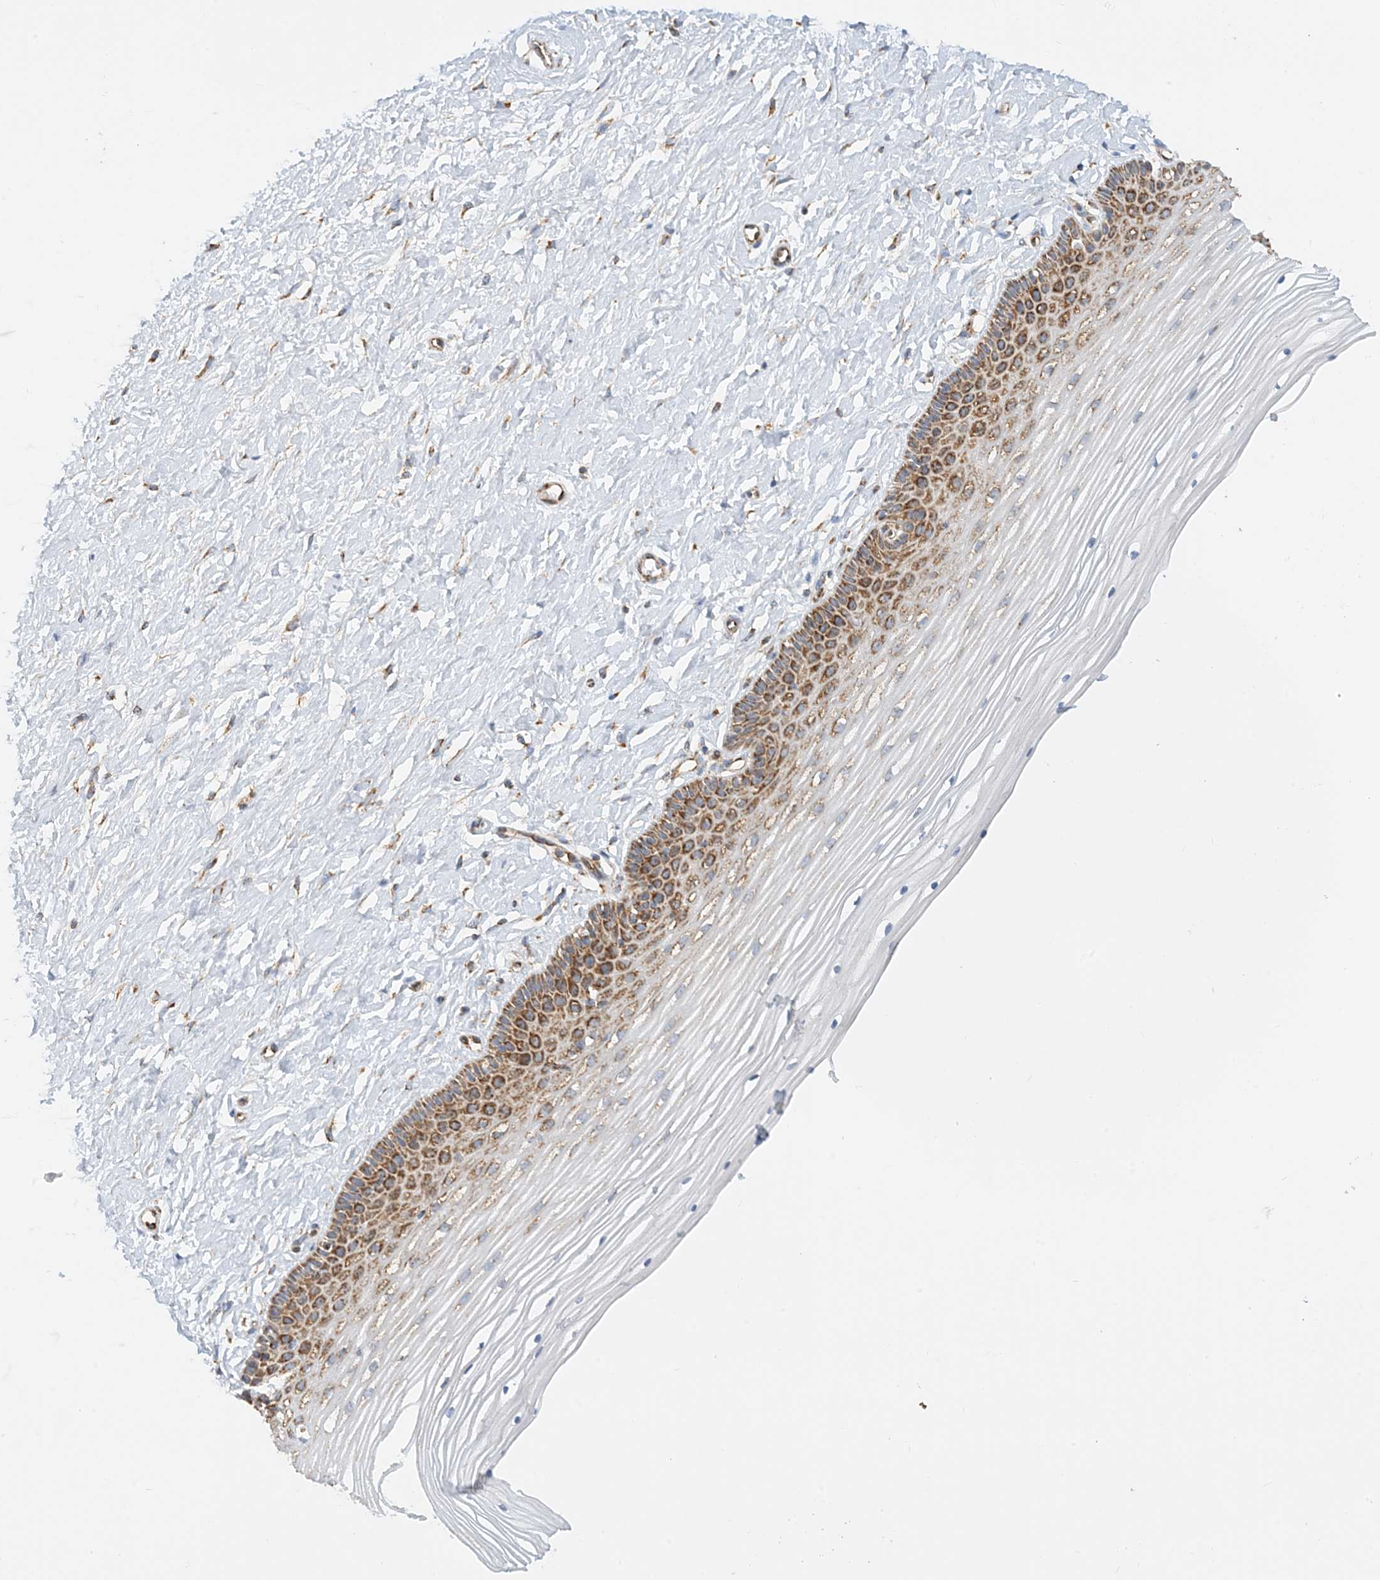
{"staining": {"intensity": "strong", "quantity": "25%-75%", "location": "cytoplasmic/membranous"}, "tissue": "vagina", "cell_type": "Squamous epithelial cells", "image_type": "normal", "snomed": [{"axis": "morphology", "description": "Normal tissue, NOS"}, {"axis": "topography", "description": "Vagina"}, {"axis": "topography", "description": "Cervix"}], "caption": "This is a micrograph of immunohistochemistry (IHC) staining of normal vagina, which shows strong positivity in the cytoplasmic/membranous of squamous epithelial cells.", "gene": "COA3", "patient": {"sex": "female", "age": 40}}